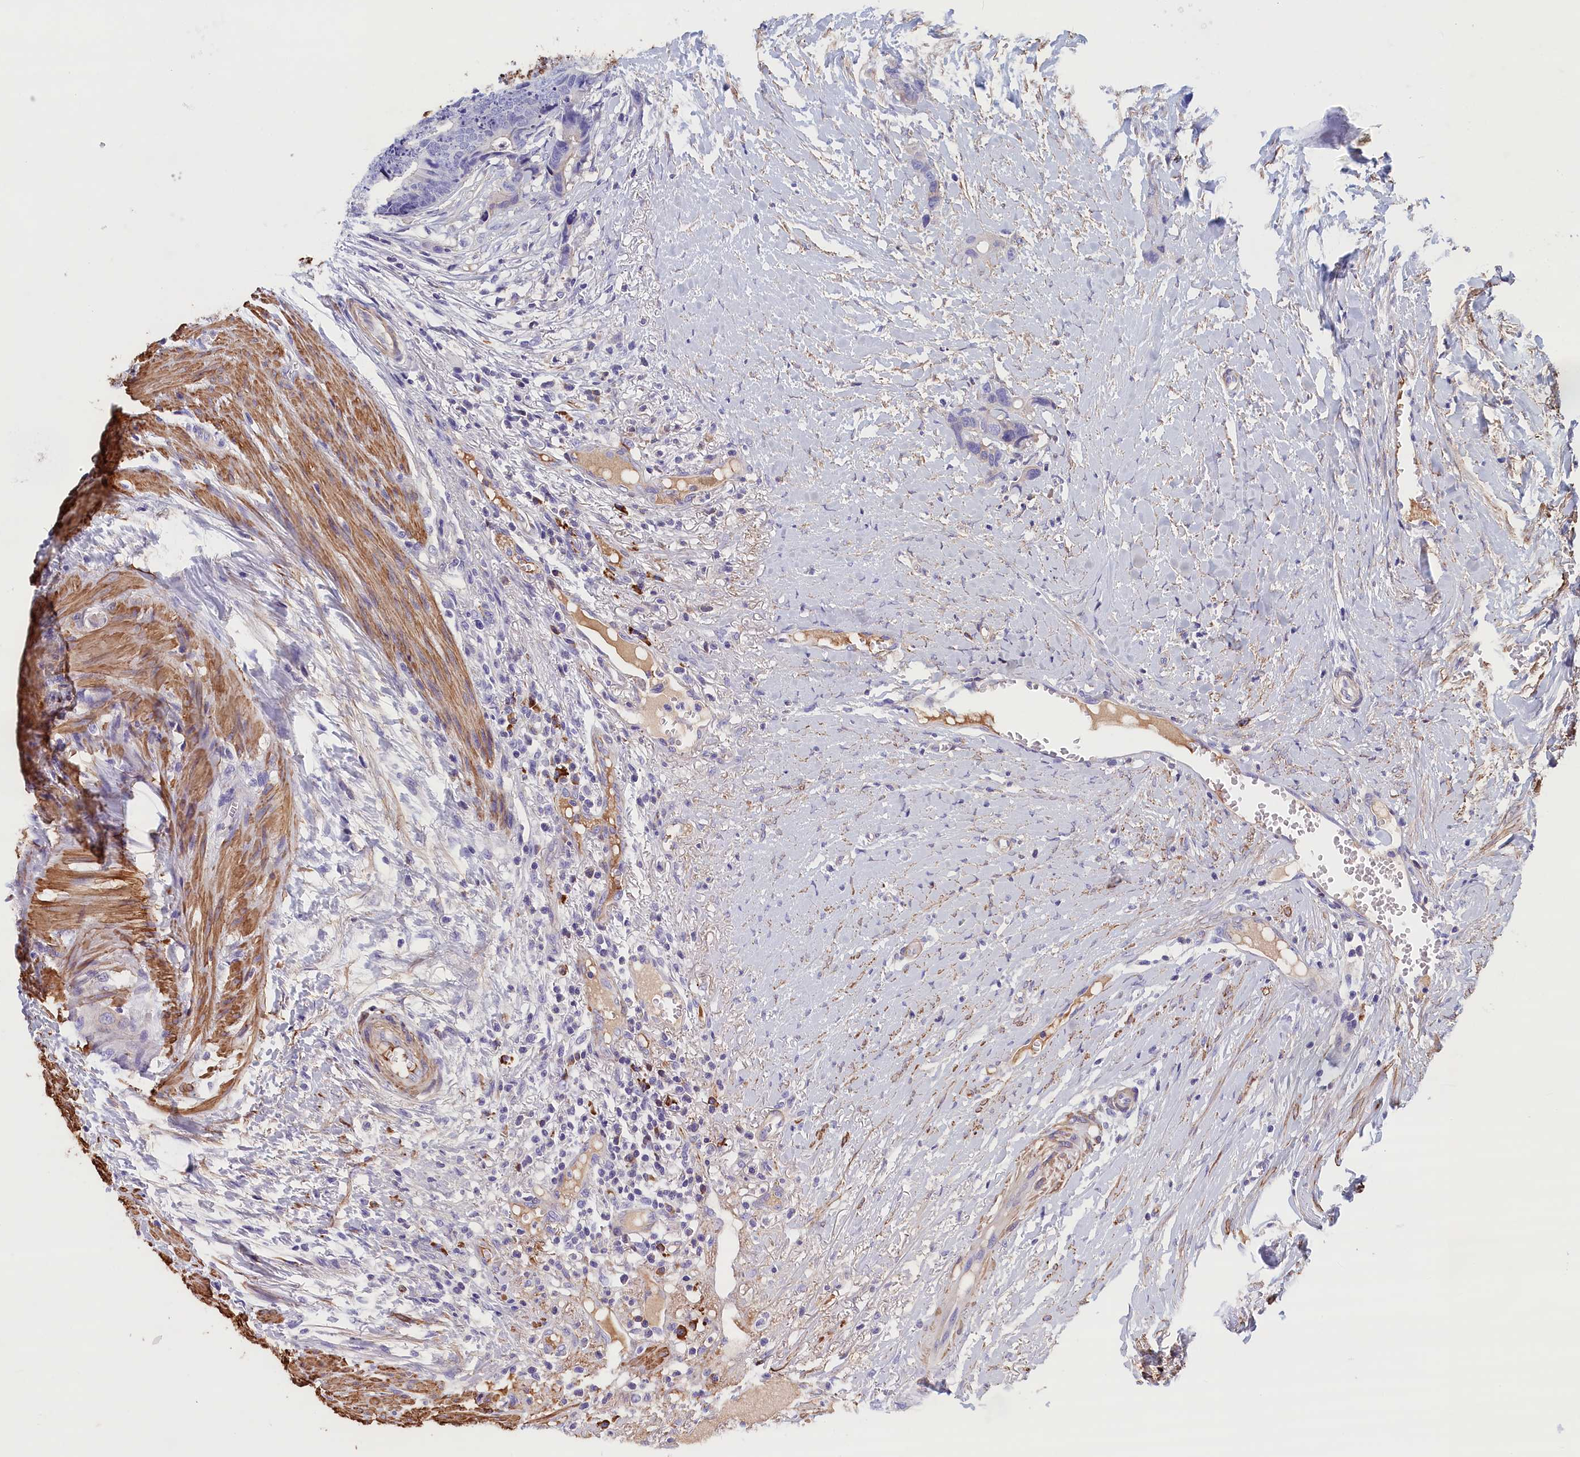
{"staining": {"intensity": "negative", "quantity": "none", "location": "none"}, "tissue": "colorectal cancer", "cell_type": "Tumor cells", "image_type": "cancer", "snomed": [{"axis": "morphology", "description": "Adenocarcinoma, NOS"}, {"axis": "topography", "description": "Colon"}], "caption": "An image of human colorectal cancer is negative for staining in tumor cells.", "gene": "BCL2L13", "patient": {"sex": "female", "age": 57}}